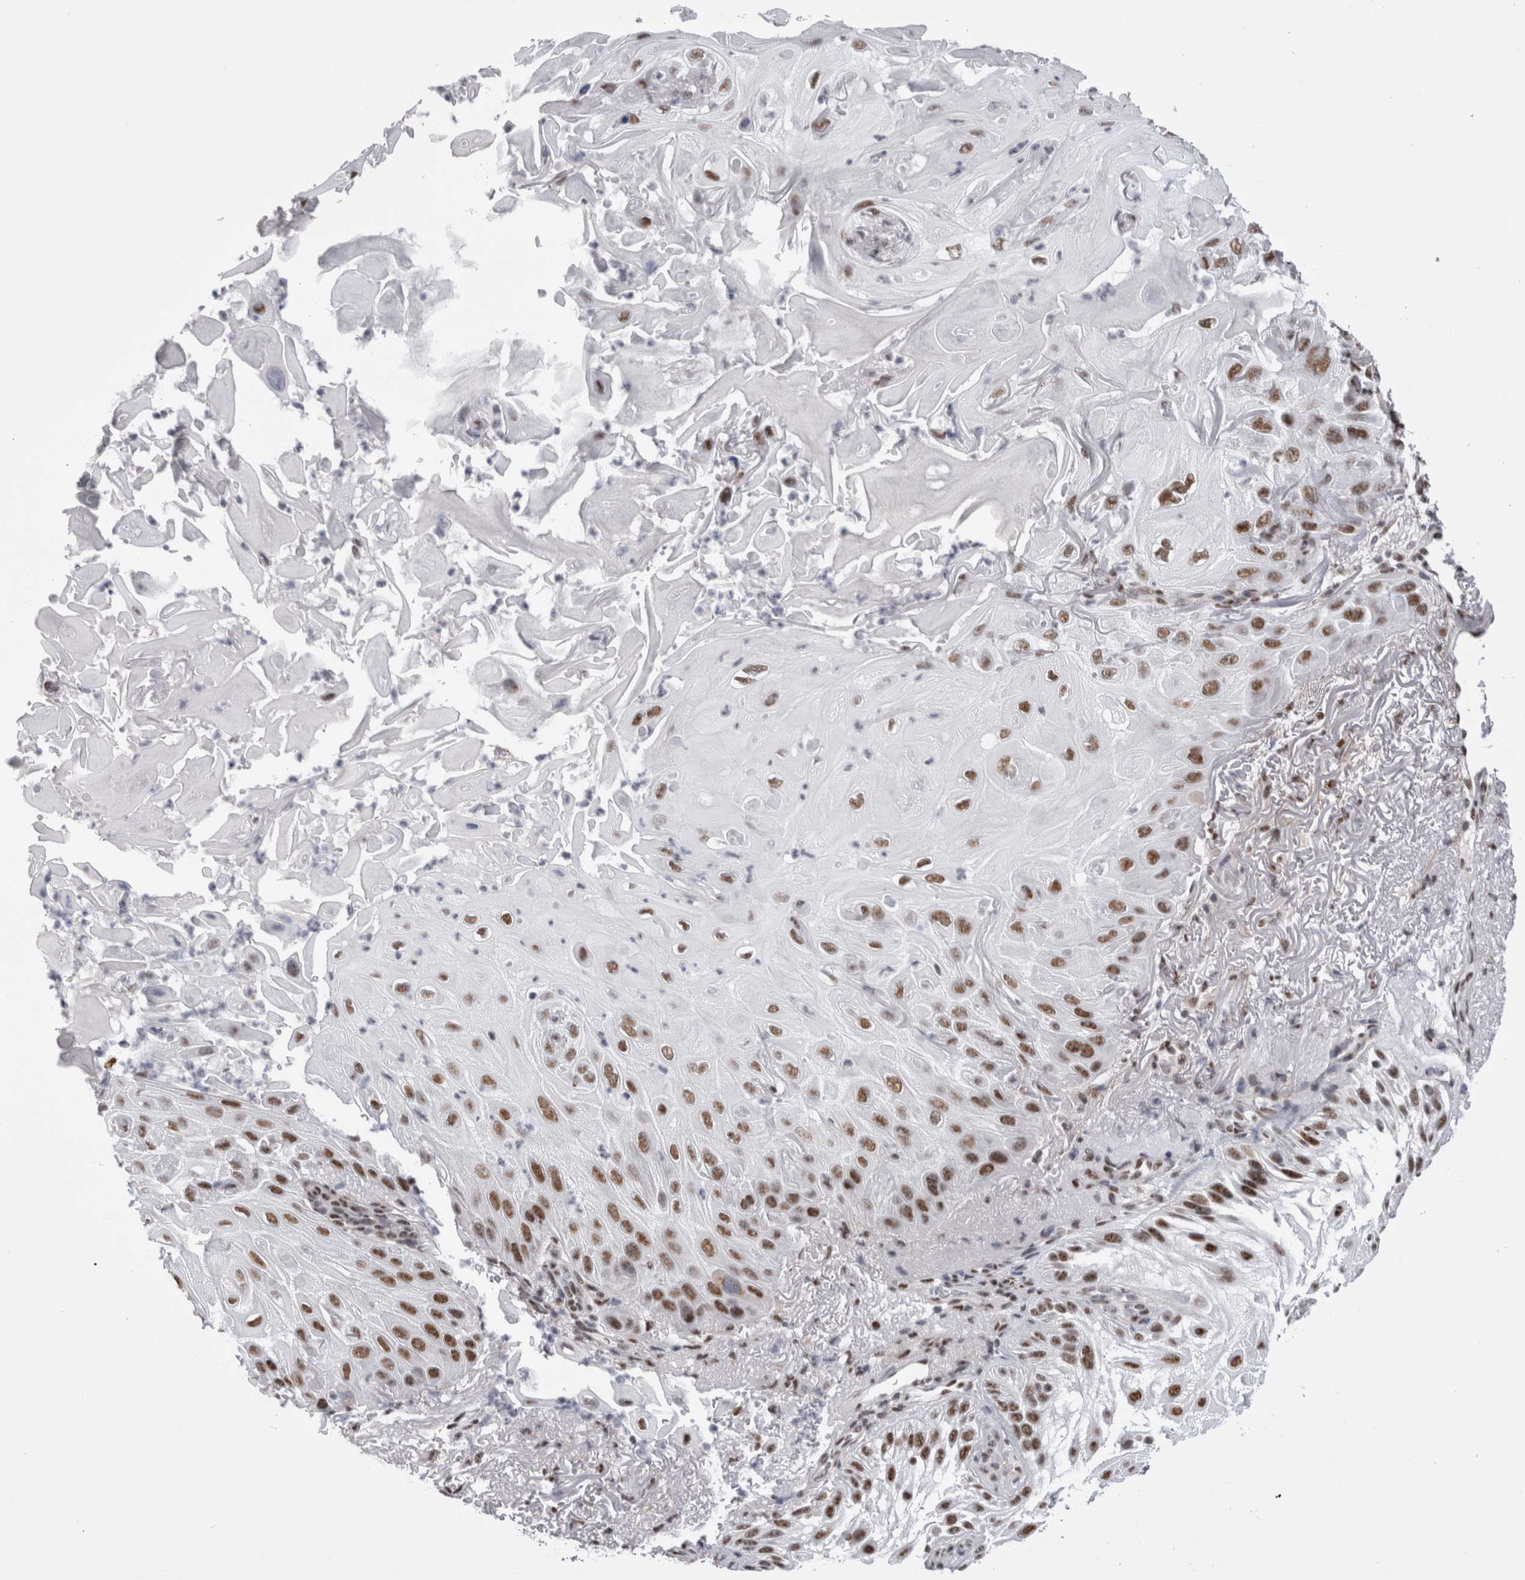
{"staining": {"intensity": "moderate", "quantity": ">75%", "location": "nuclear"}, "tissue": "skin cancer", "cell_type": "Tumor cells", "image_type": "cancer", "snomed": [{"axis": "morphology", "description": "Squamous cell carcinoma, NOS"}, {"axis": "topography", "description": "Skin"}], "caption": "Protein expression analysis of skin cancer shows moderate nuclear staining in about >75% of tumor cells. The protein of interest is stained brown, and the nuclei are stained in blue (DAB (3,3'-diaminobenzidine) IHC with brightfield microscopy, high magnification).", "gene": "API5", "patient": {"sex": "female", "age": 77}}